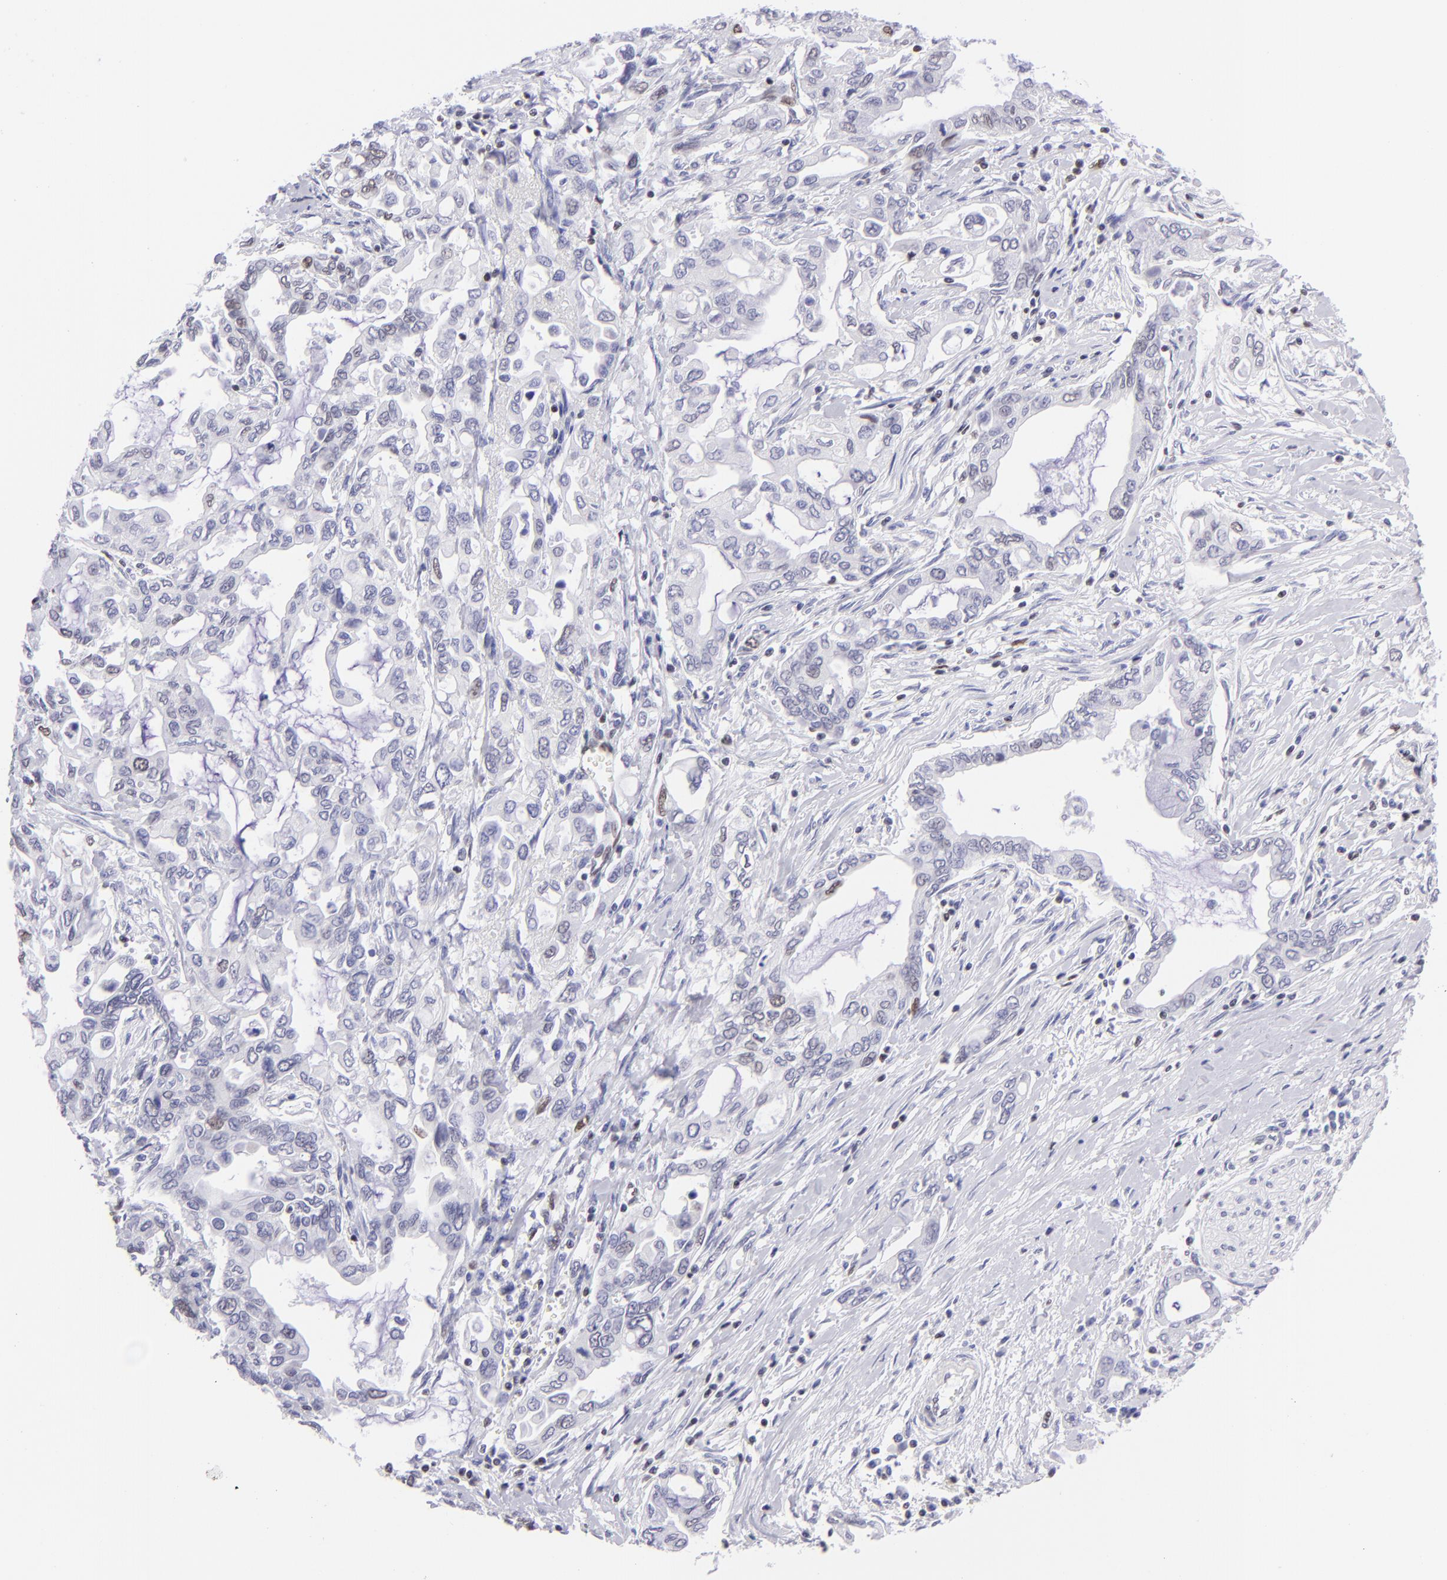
{"staining": {"intensity": "weak", "quantity": "<25%", "location": "nuclear"}, "tissue": "pancreatic cancer", "cell_type": "Tumor cells", "image_type": "cancer", "snomed": [{"axis": "morphology", "description": "Adenocarcinoma, NOS"}, {"axis": "topography", "description": "Pancreas"}], "caption": "Tumor cells are negative for protein expression in human pancreatic cancer (adenocarcinoma).", "gene": "ETS1", "patient": {"sex": "female", "age": 57}}